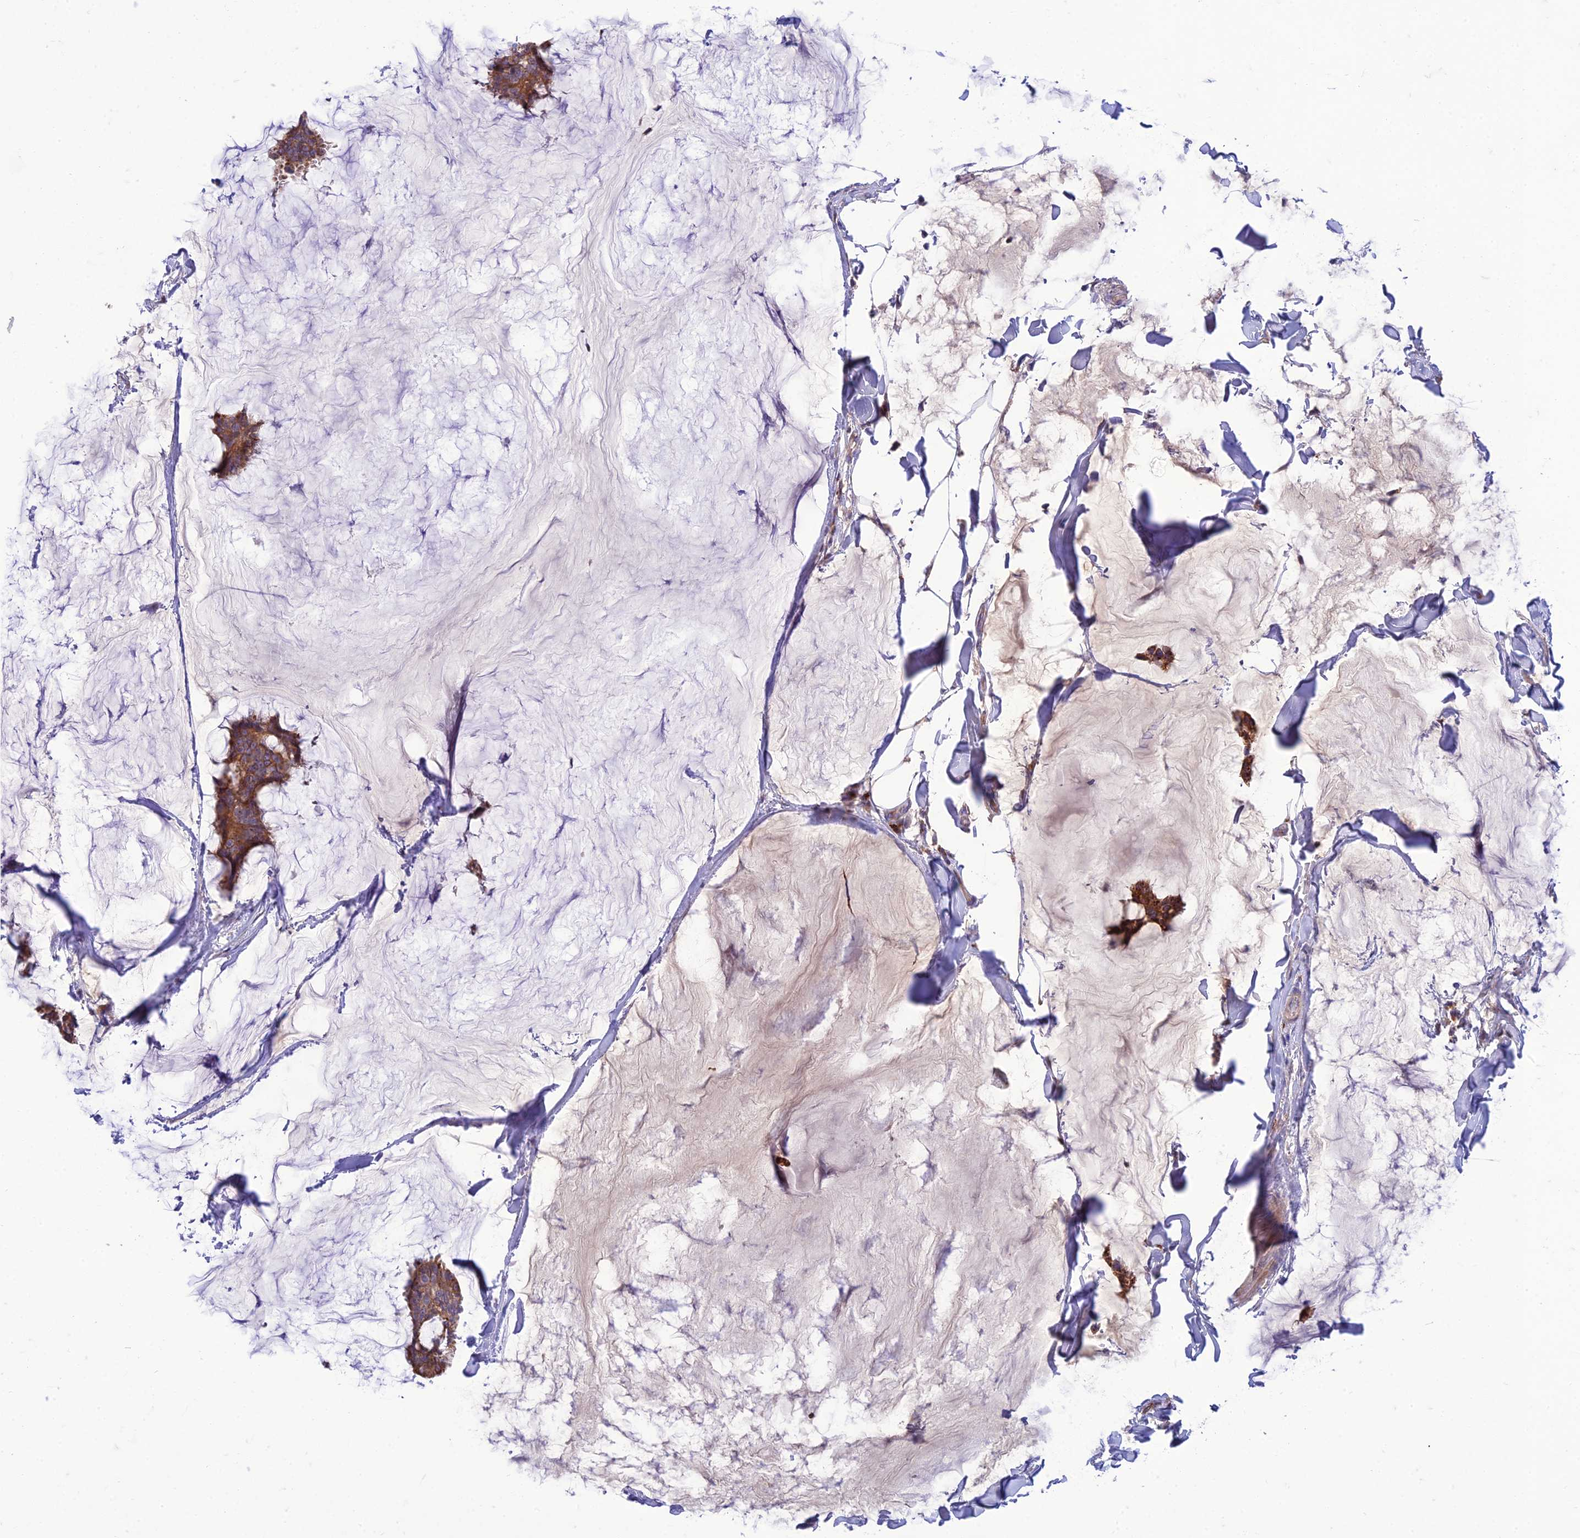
{"staining": {"intensity": "moderate", "quantity": ">75%", "location": "cytoplasmic/membranous"}, "tissue": "breast cancer", "cell_type": "Tumor cells", "image_type": "cancer", "snomed": [{"axis": "morphology", "description": "Duct carcinoma"}, {"axis": "topography", "description": "Breast"}], "caption": "Immunohistochemistry (IHC) histopathology image of human breast invasive ductal carcinoma stained for a protein (brown), which displays medium levels of moderate cytoplasmic/membranous expression in approximately >75% of tumor cells.", "gene": "IRAK3", "patient": {"sex": "female", "age": 93}}